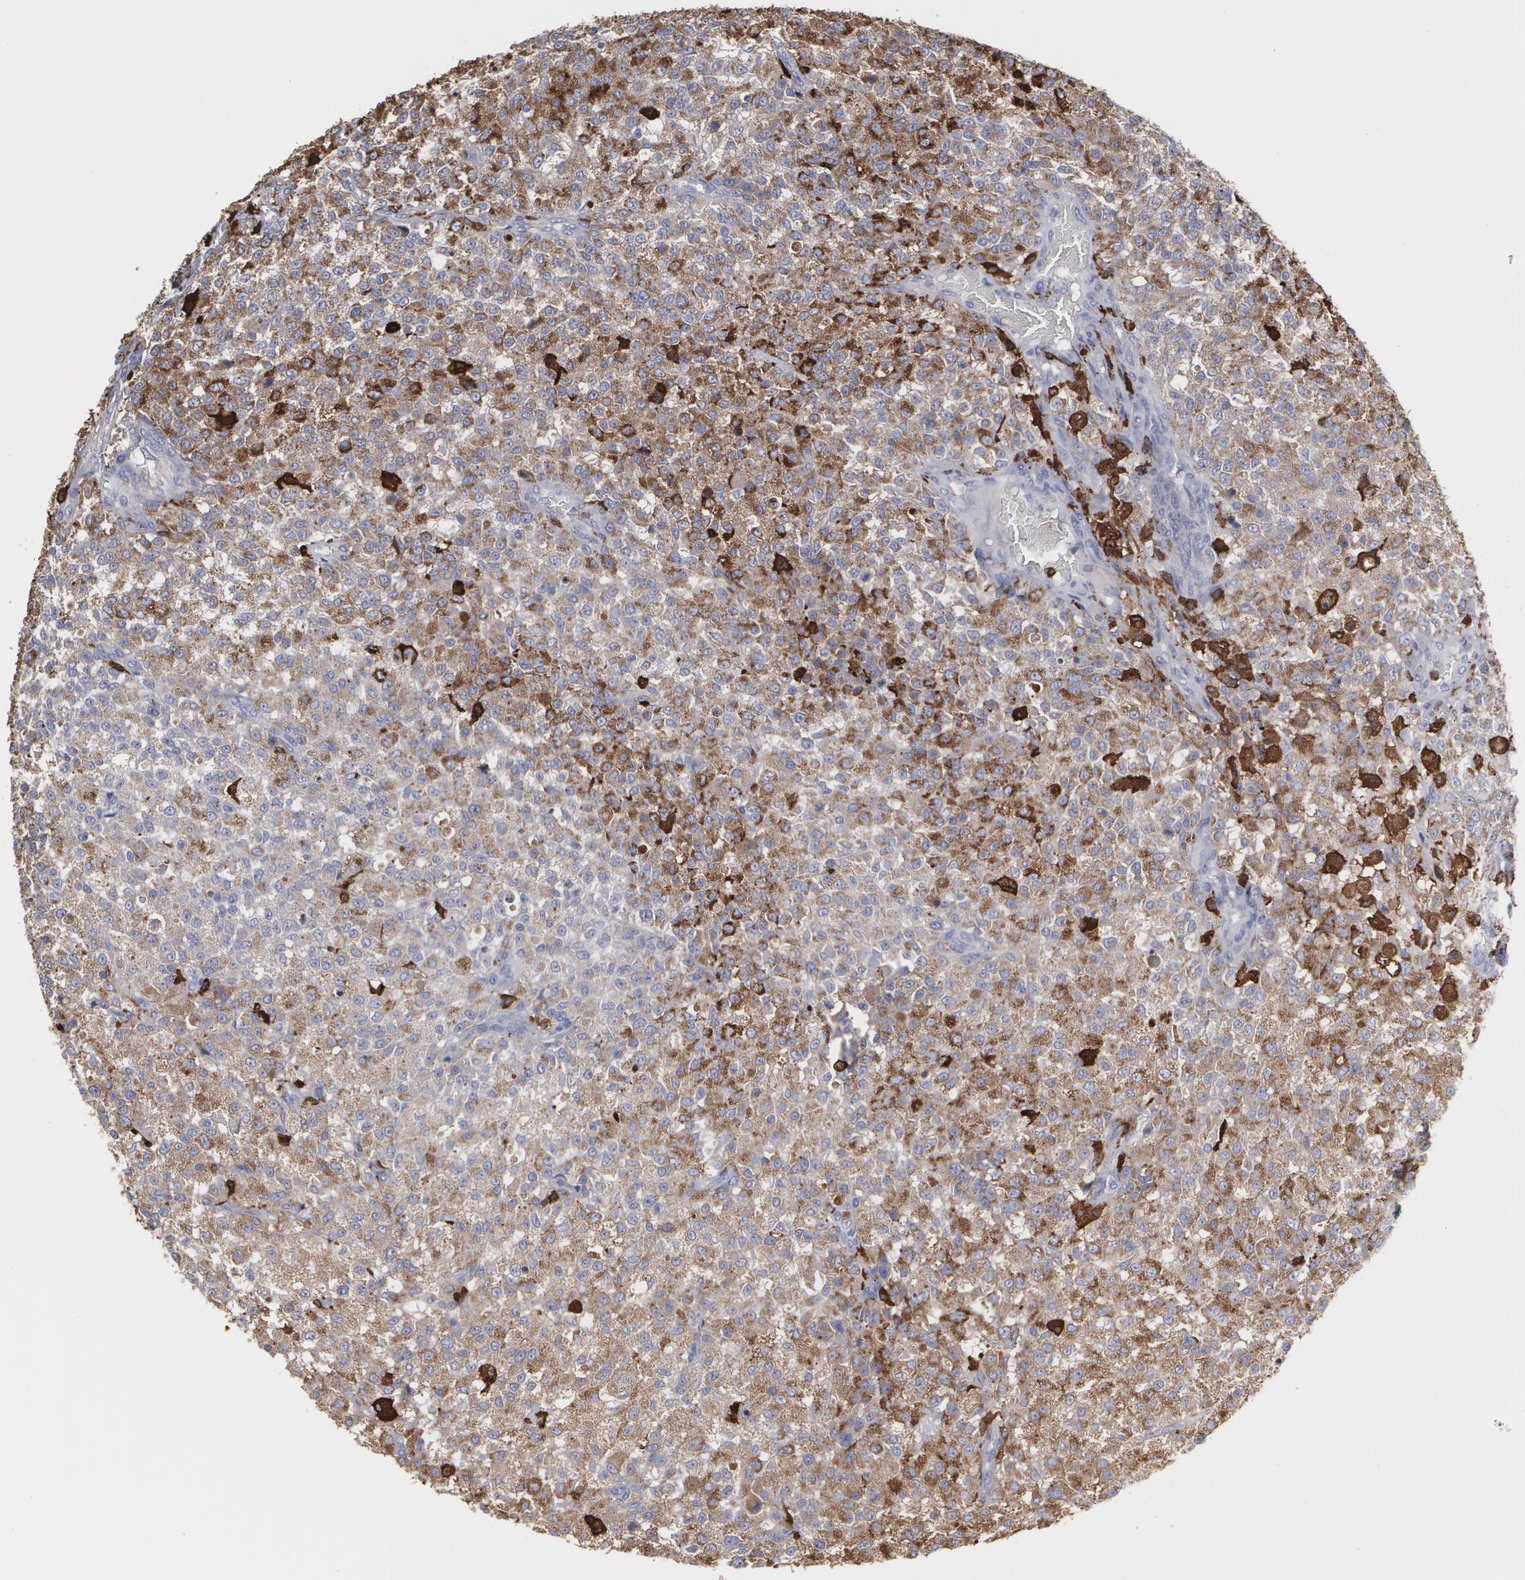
{"staining": {"intensity": "moderate", "quantity": ">75%", "location": "cytoplasmic/membranous"}, "tissue": "testis cancer", "cell_type": "Tumor cells", "image_type": "cancer", "snomed": [{"axis": "morphology", "description": "Seminoma, NOS"}, {"axis": "topography", "description": "Testis"}], "caption": "Immunohistochemical staining of human testis cancer demonstrates moderate cytoplasmic/membranous protein staining in approximately >75% of tumor cells.", "gene": "ODC1", "patient": {"sex": "male", "age": 59}}